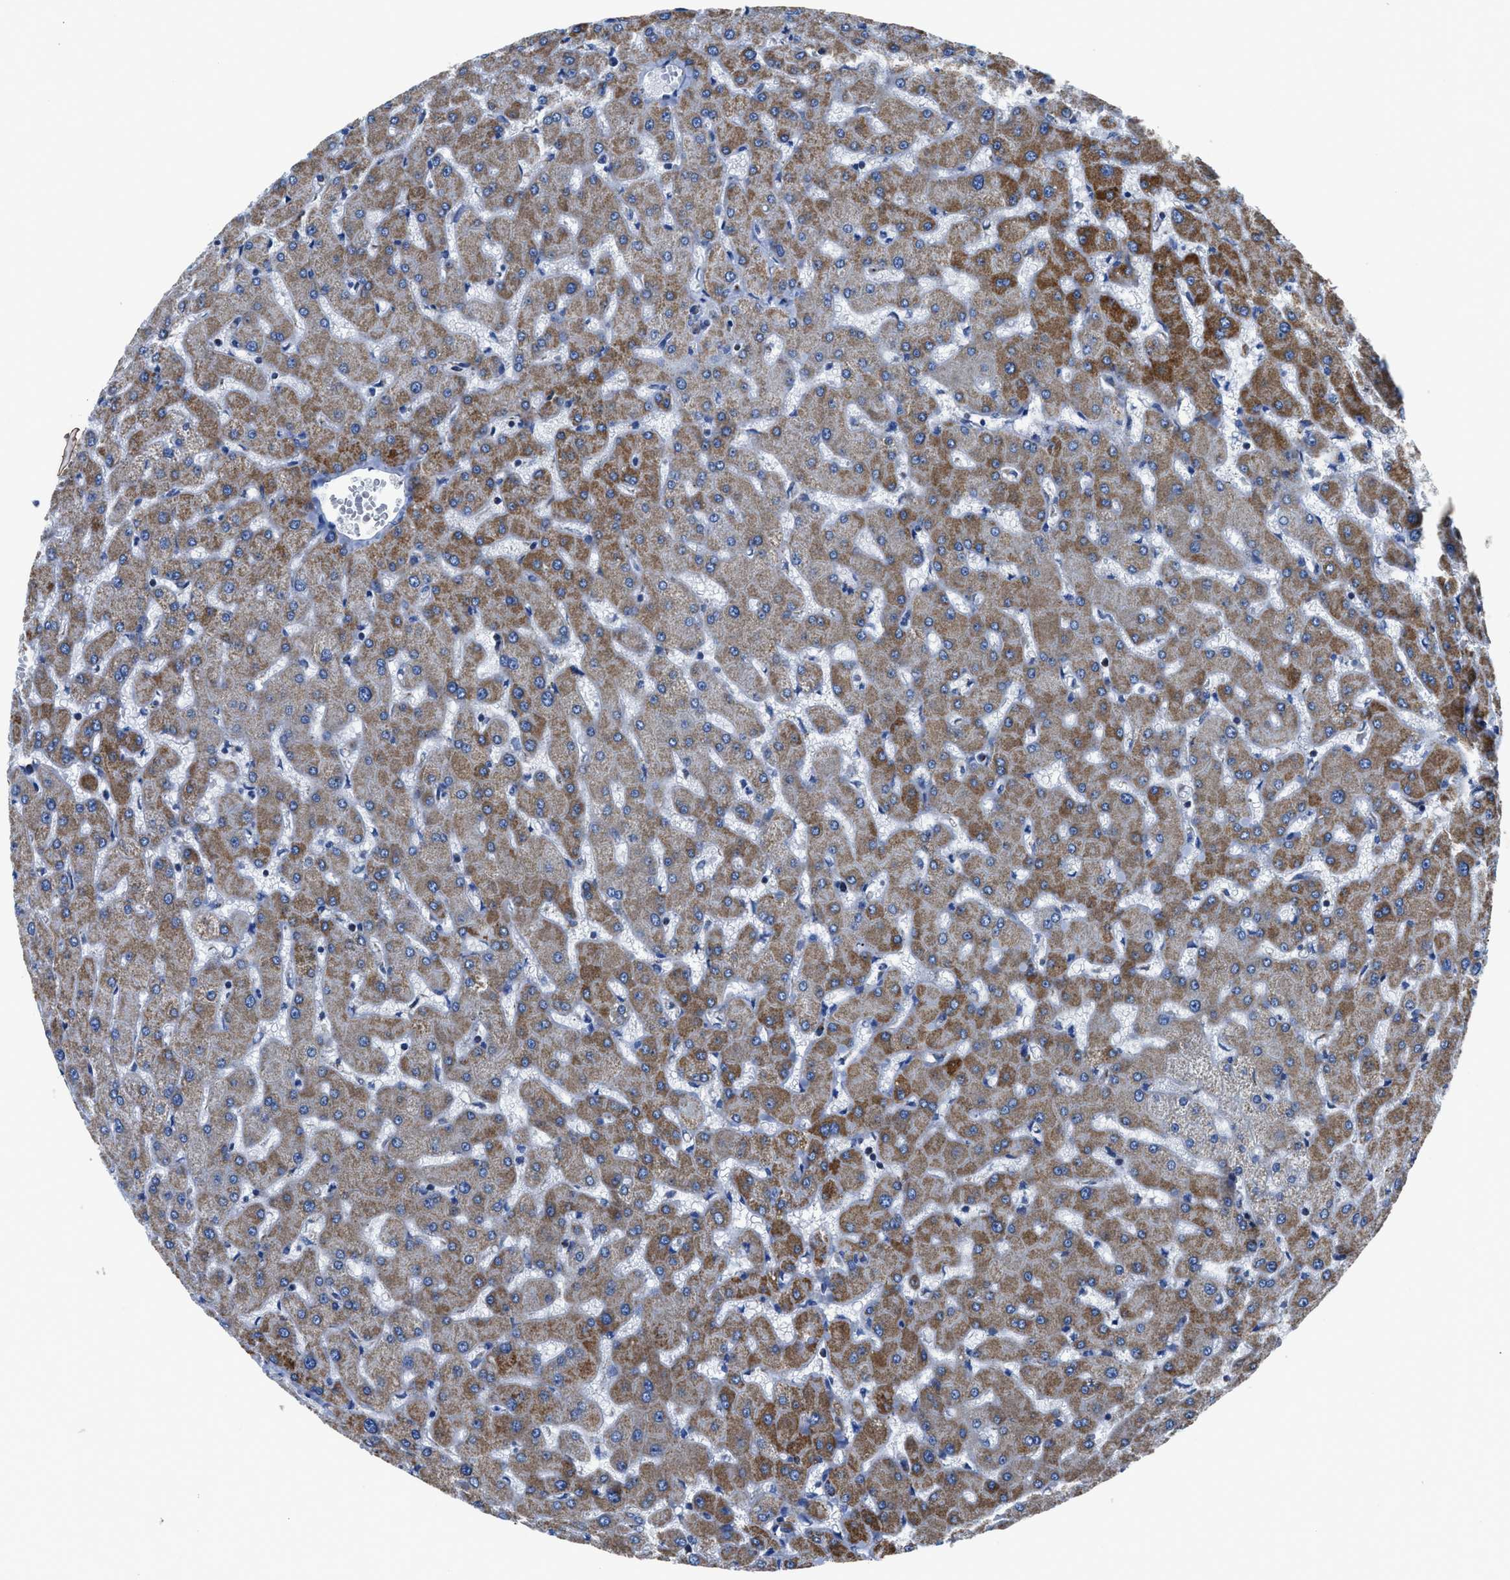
{"staining": {"intensity": "weak", "quantity": "<25%", "location": "cytoplasmic/membranous"}, "tissue": "liver", "cell_type": "Cholangiocytes", "image_type": "normal", "snomed": [{"axis": "morphology", "description": "Normal tissue, NOS"}, {"axis": "topography", "description": "Liver"}], "caption": "Cholangiocytes show no significant protein expression in unremarkable liver. (Brightfield microscopy of DAB IHC at high magnification).", "gene": "ZDHHC3", "patient": {"sex": "female", "age": 63}}